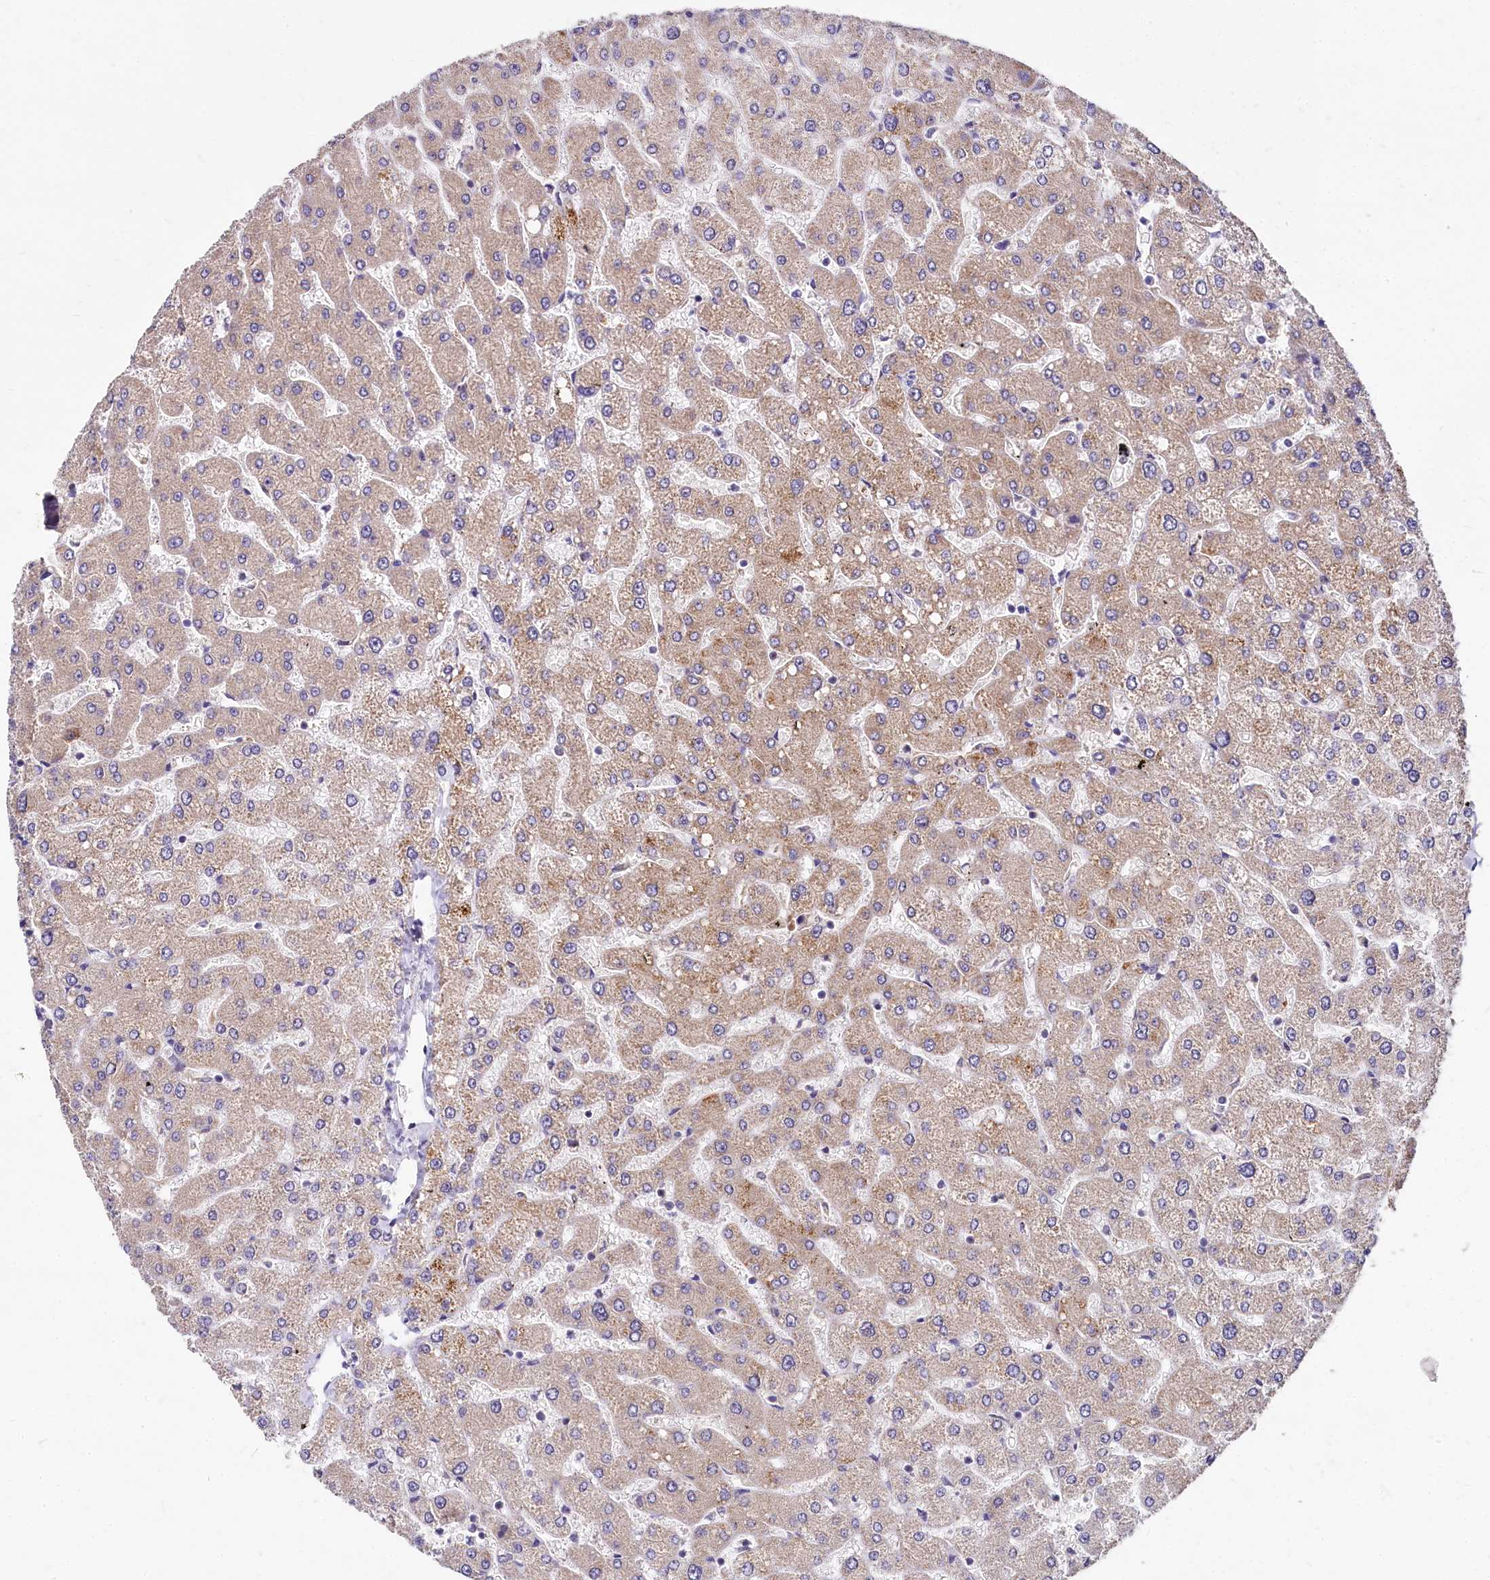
{"staining": {"intensity": "weak", "quantity": "25%-75%", "location": "cytoplasmic/membranous"}, "tissue": "liver", "cell_type": "Cholangiocytes", "image_type": "normal", "snomed": [{"axis": "morphology", "description": "Normal tissue, NOS"}, {"axis": "topography", "description": "Liver"}], "caption": "Cholangiocytes exhibit weak cytoplasmic/membranous expression in approximately 25%-75% of cells in unremarkable liver.", "gene": "EIF2B2", "patient": {"sex": "male", "age": 55}}